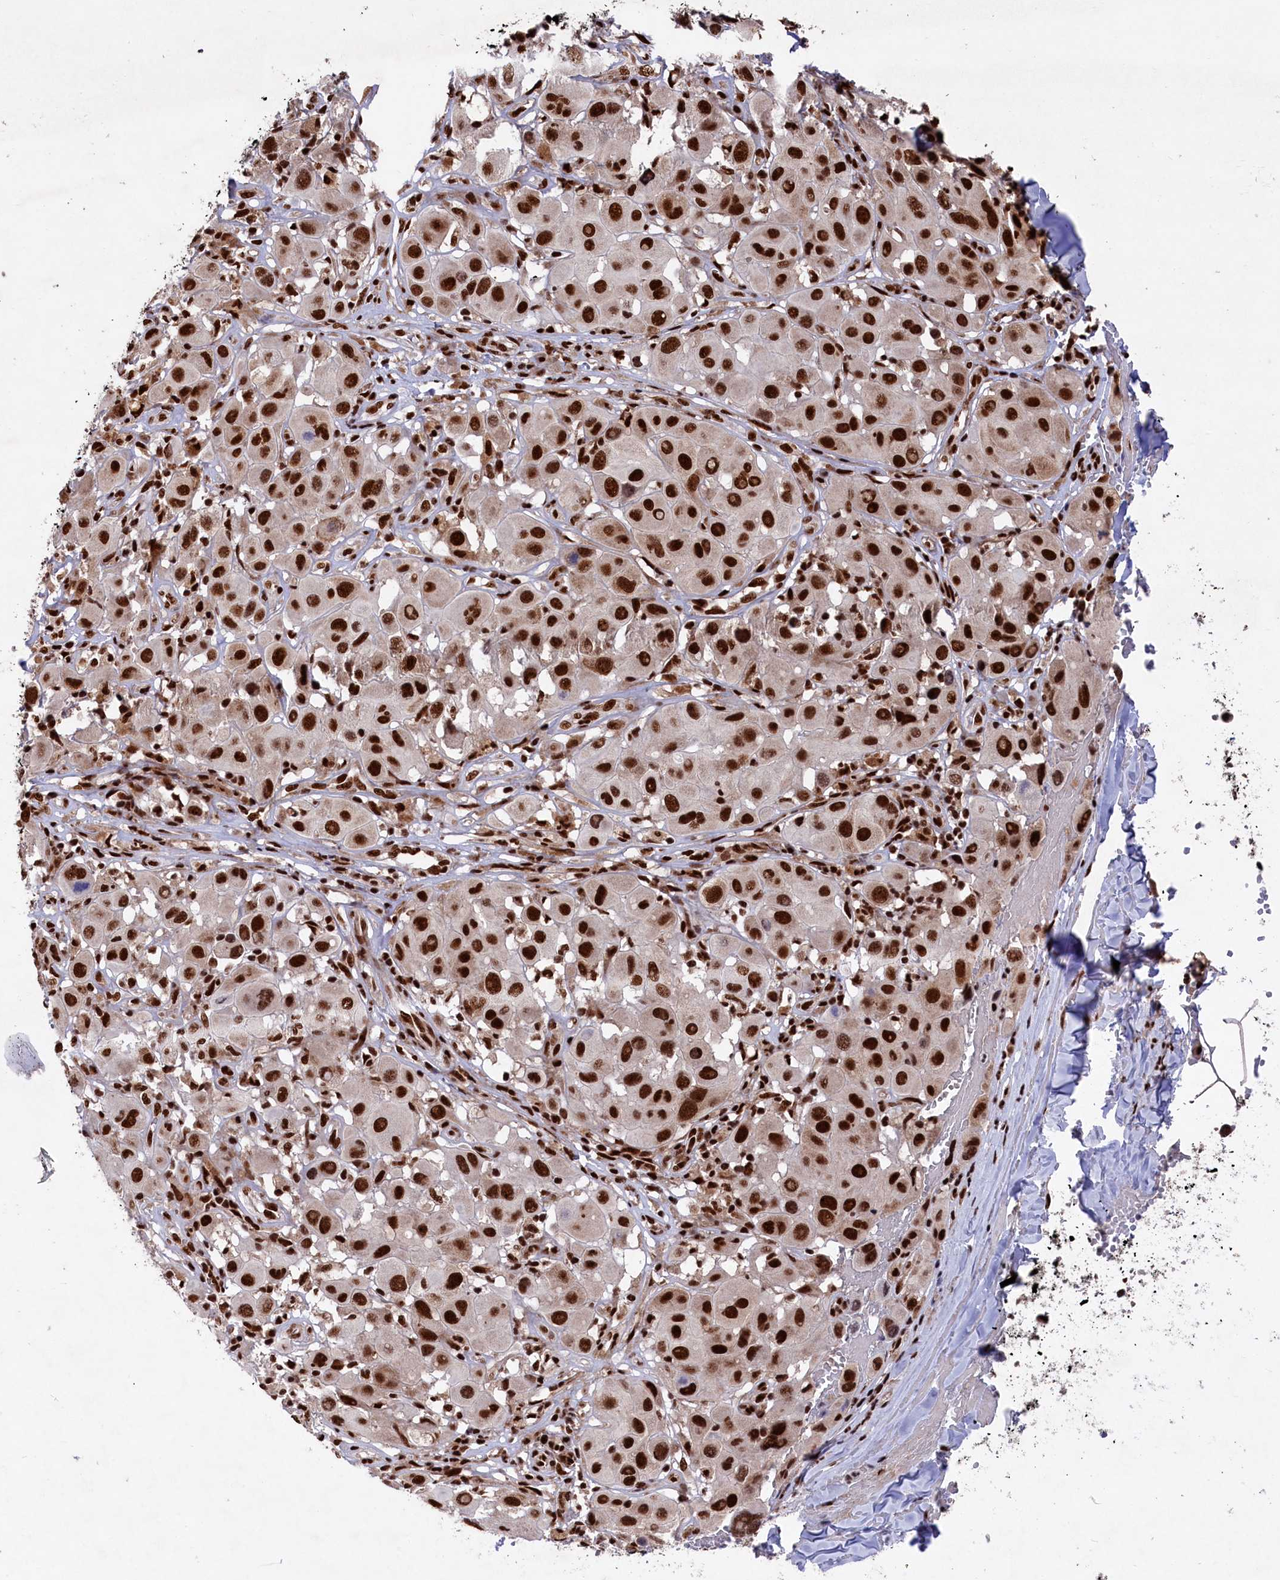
{"staining": {"intensity": "strong", "quantity": ">75%", "location": "nuclear"}, "tissue": "melanoma", "cell_type": "Tumor cells", "image_type": "cancer", "snomed": [{"axis": "morphology", "description": "Malignant melanoma, Metastatic site"}, {"axis": "topography", "description": "Skin"}], "caption": "Protein expression analysis of human melanoma reveals strong nuclear staining in approximately >75% of tumor cells.", "gene": "PRPF31", "patient": {"sex": "male", "age": 41}}